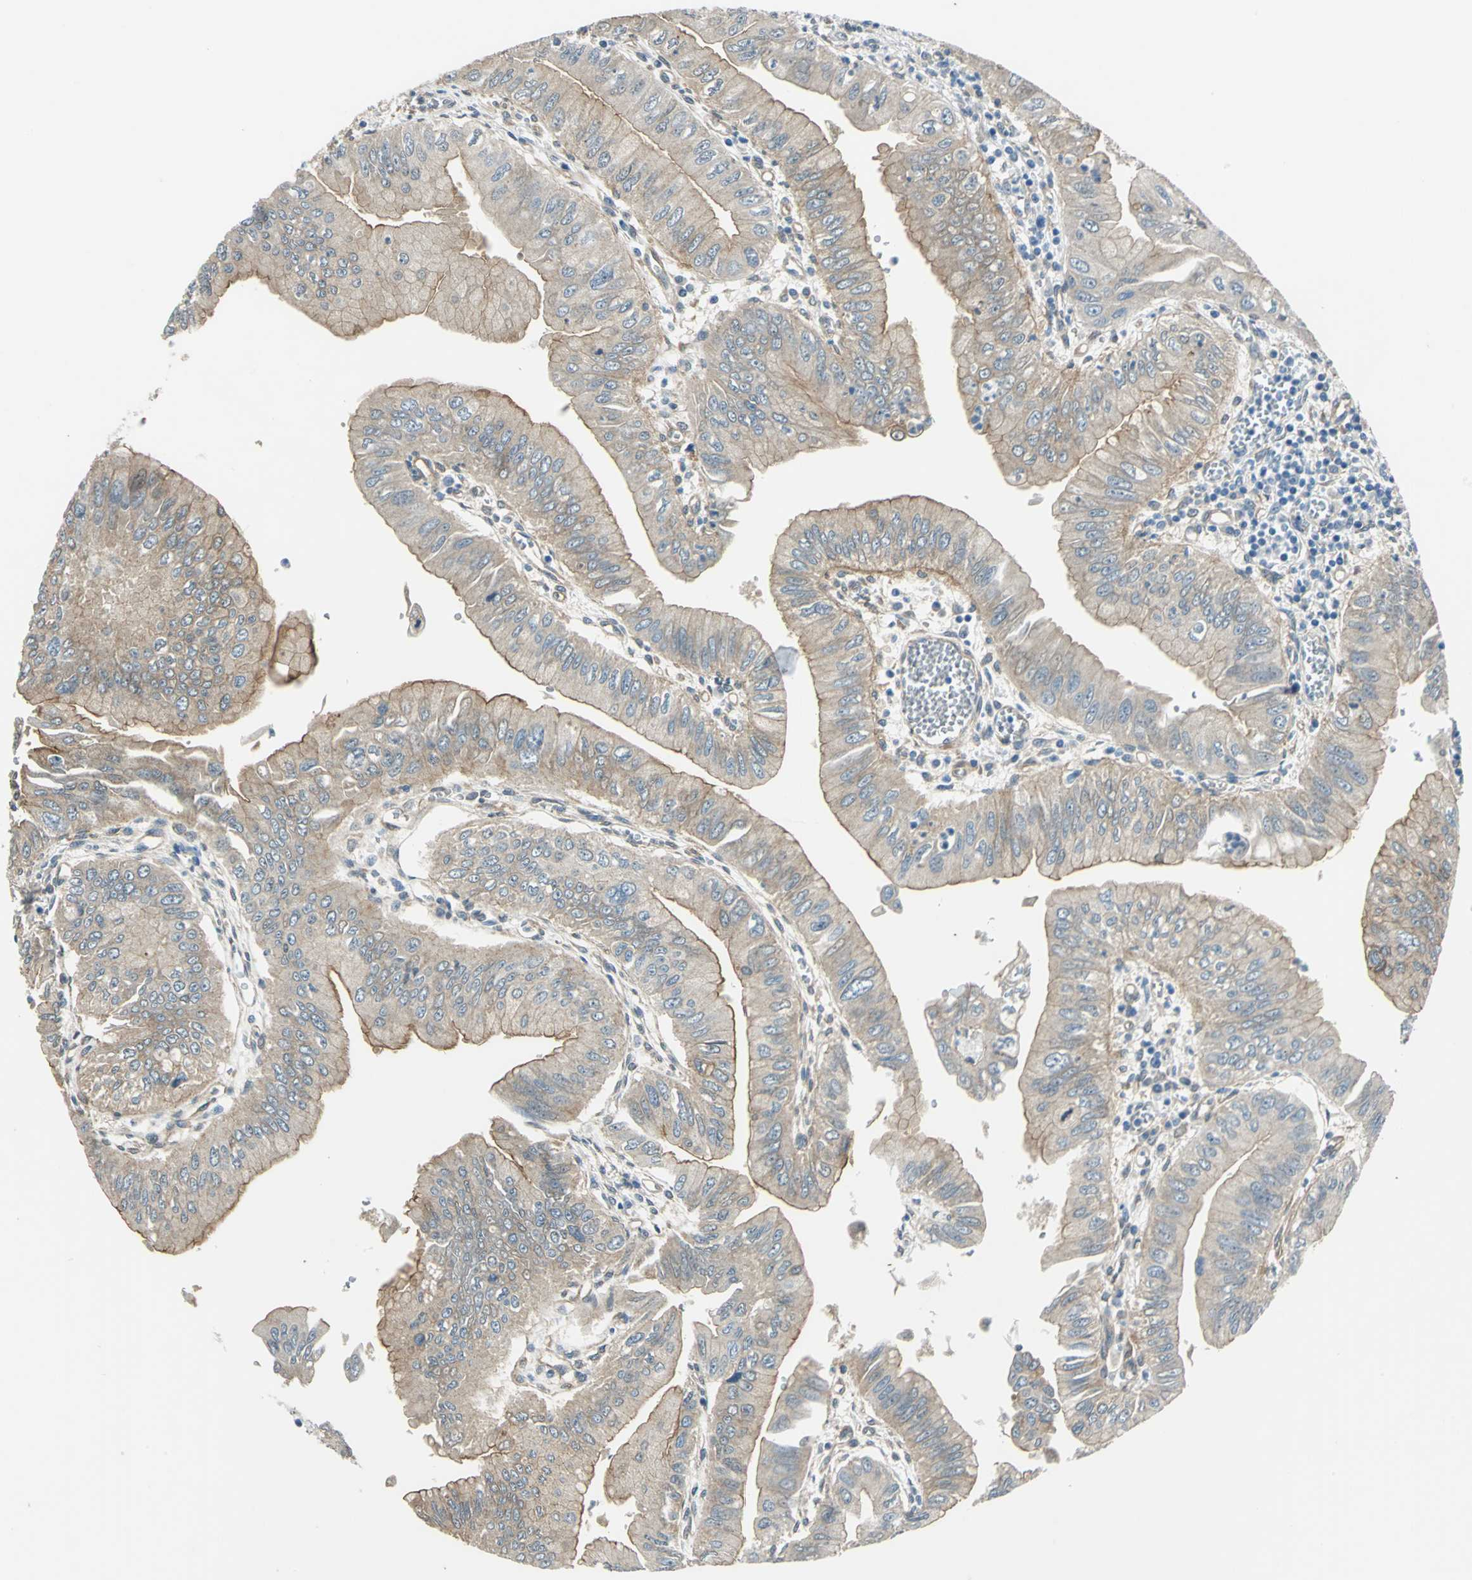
{"staining": {"intensity": "weak", "quantity": ">75%", "location": "cytoplasmic/membranous"}, "tissue": "pancreatic cancer", "cell_type": "Tumor cells", "image_type": "cancer", "snomed": [{"axis": "morphology", "description": "Normal tissue, NOS"}, {"axis": "topography", "description": "Lymph node"}], "caption": "Pancreatic cancer stained with immunohistochemistry (IHC) shows weak cytoplasmic/membranous expression in about >75% of tumor cells.", "gene": "CDC42EP1", "patient": {"sex": "male", "age": 50}}